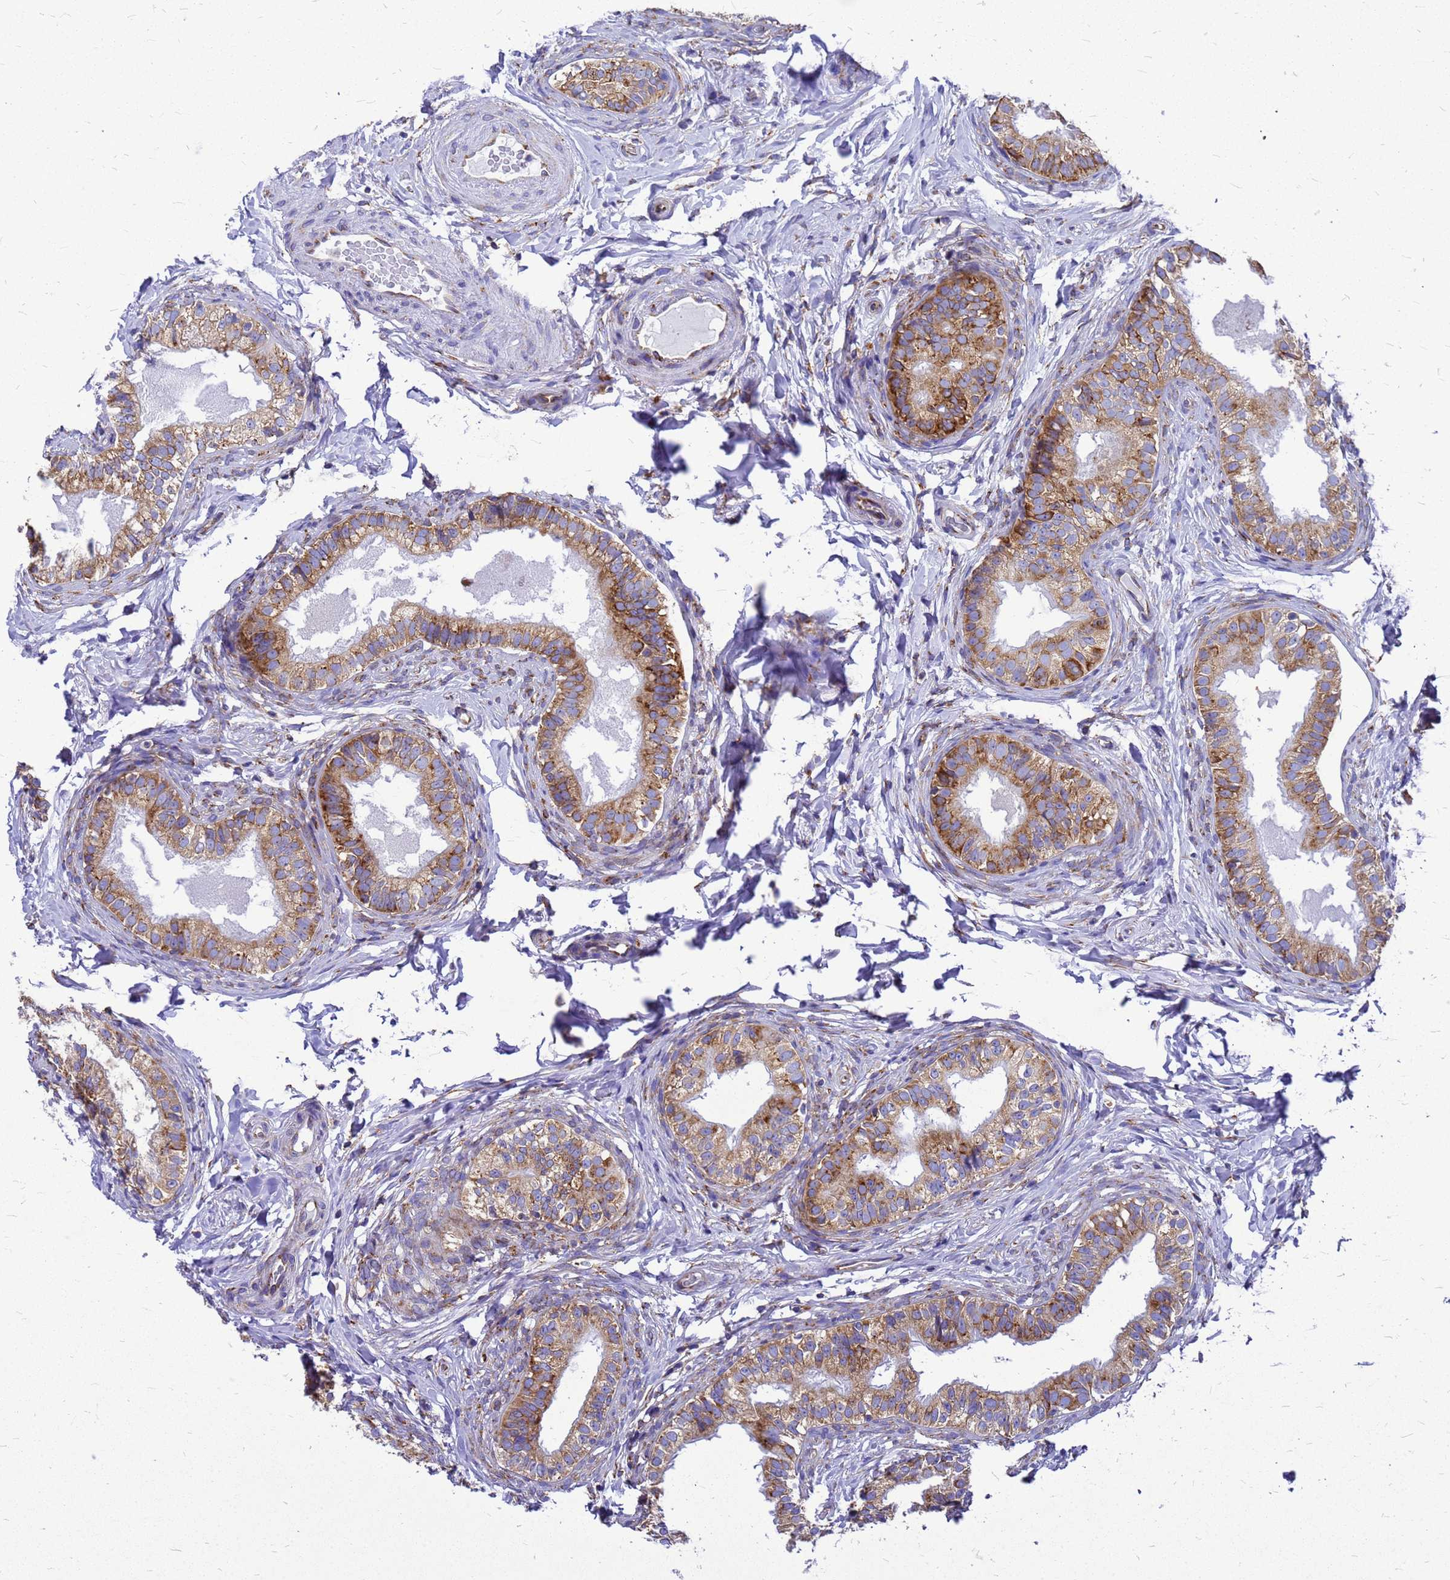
{"staining": {"intensity": "strong", "quantity": ">75%", "location": "cytoplasmic/membranous"}, "tissue": "epididymis", "cell_type": "Glandular cells", "image_type": "normal", "snomed": [{"axis": "morphology", "description": "Normal tissue, NOS"}, {"axis": "topography", "description": "Epididymis"}], "caption": "Epididymis stained for a protein shows strong cytoplasmic/membranous positivity in glandular cells. Immunohistochemistry (ihc) stains the protein in brown and the nuclei are stained blue.", "gene": "EEF1D", "patient": {"sex": "male", "age": 49}}